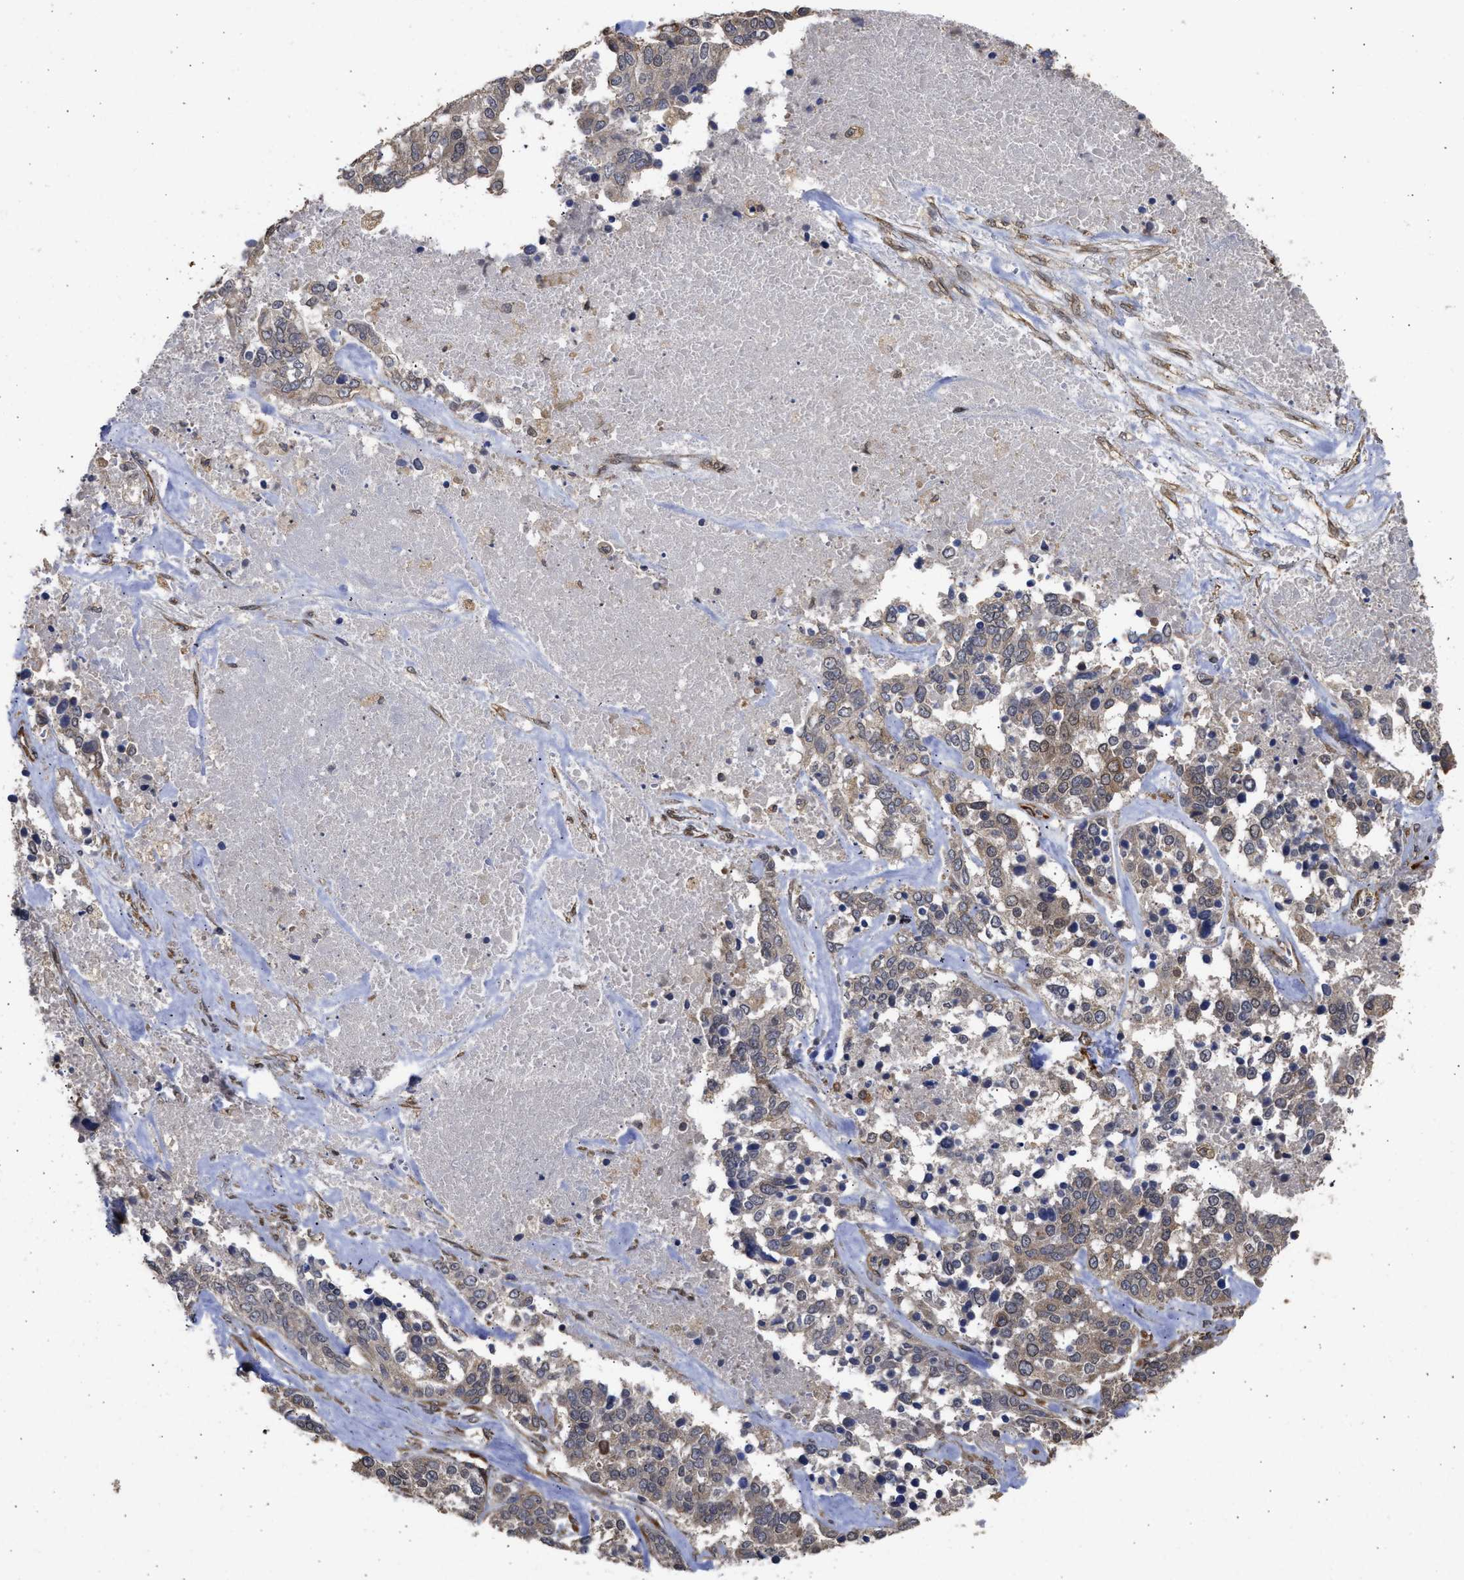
{"staining": {"intensity": "moderate", "quantity": "<25%", "location": "cytoplasmic/membranous,nuclear"}, "tissue": "ovarian cancer", "cell_type": "Tumor cells", "image_type": "cancer", "snomed": [{"axis": "morphology", "description": "Cystadenocarcinoma, serous, NOS"}, {"axis": "topography", "description": "Ovary"}], "caption": "Protein staining displays moderate cytoplasmic/membranous and nuclear positivity in approximately <25% of tumor cells in serous cystadenocarcinoma (ovarian).", "gene": "DNAJC1", "patient": {"sex": "female", "age": 44}}